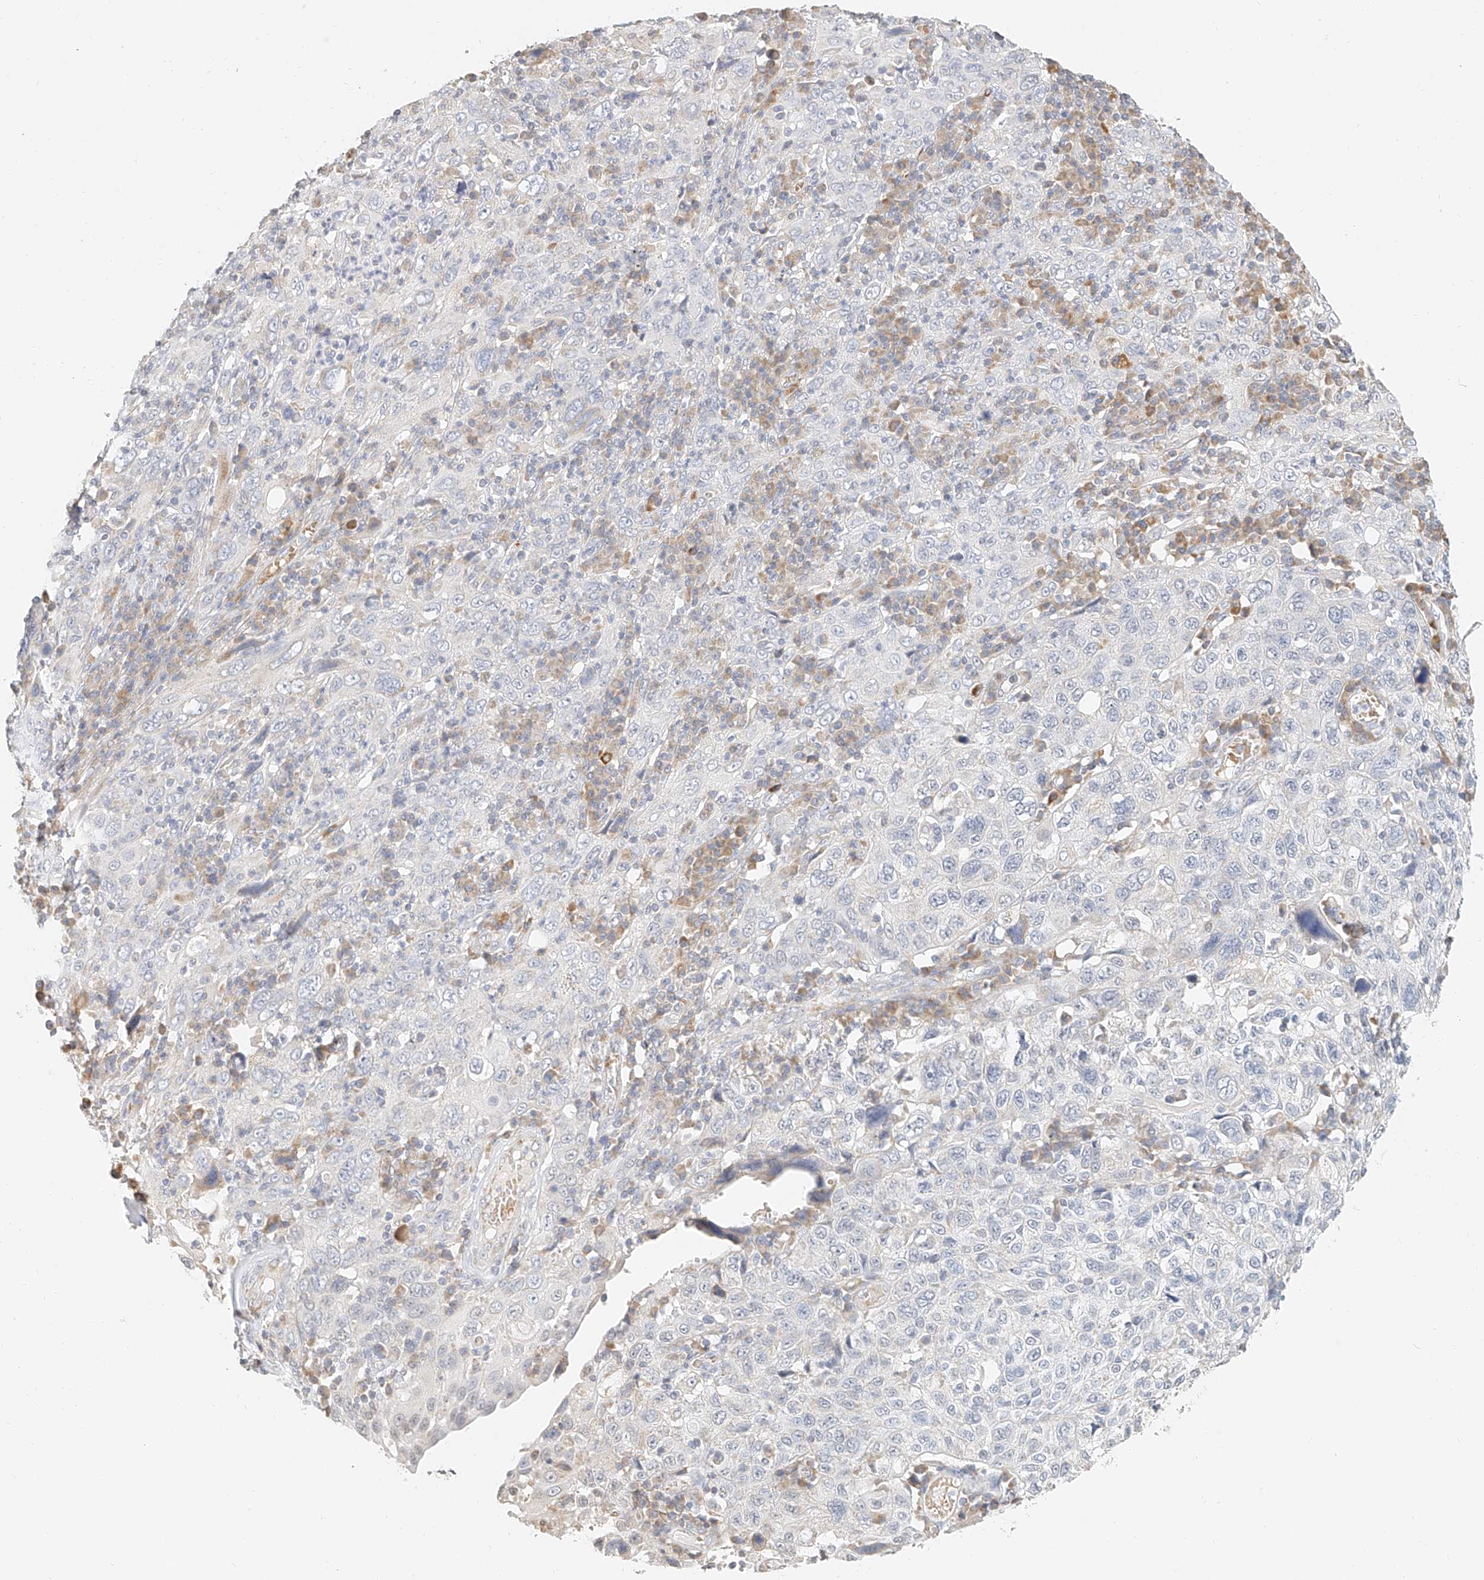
{"staining": {"intensity": "negative", "quantity": "none", "location": "none"}, "tissue": "cervical cancer", "cell_type": "Tumor cells", "image_type": "cancer", "snomed": [{"axis": "morphology", "description": "Squamous cell carcinoma, NOS"}, {"axis": "topography", "description": "Cervix"}], "caption": "Tumor cells are negative for protein expression in human cervical cancer.", "gene": "CXorf58", "patient": {"sex": "female", "age": 46}}